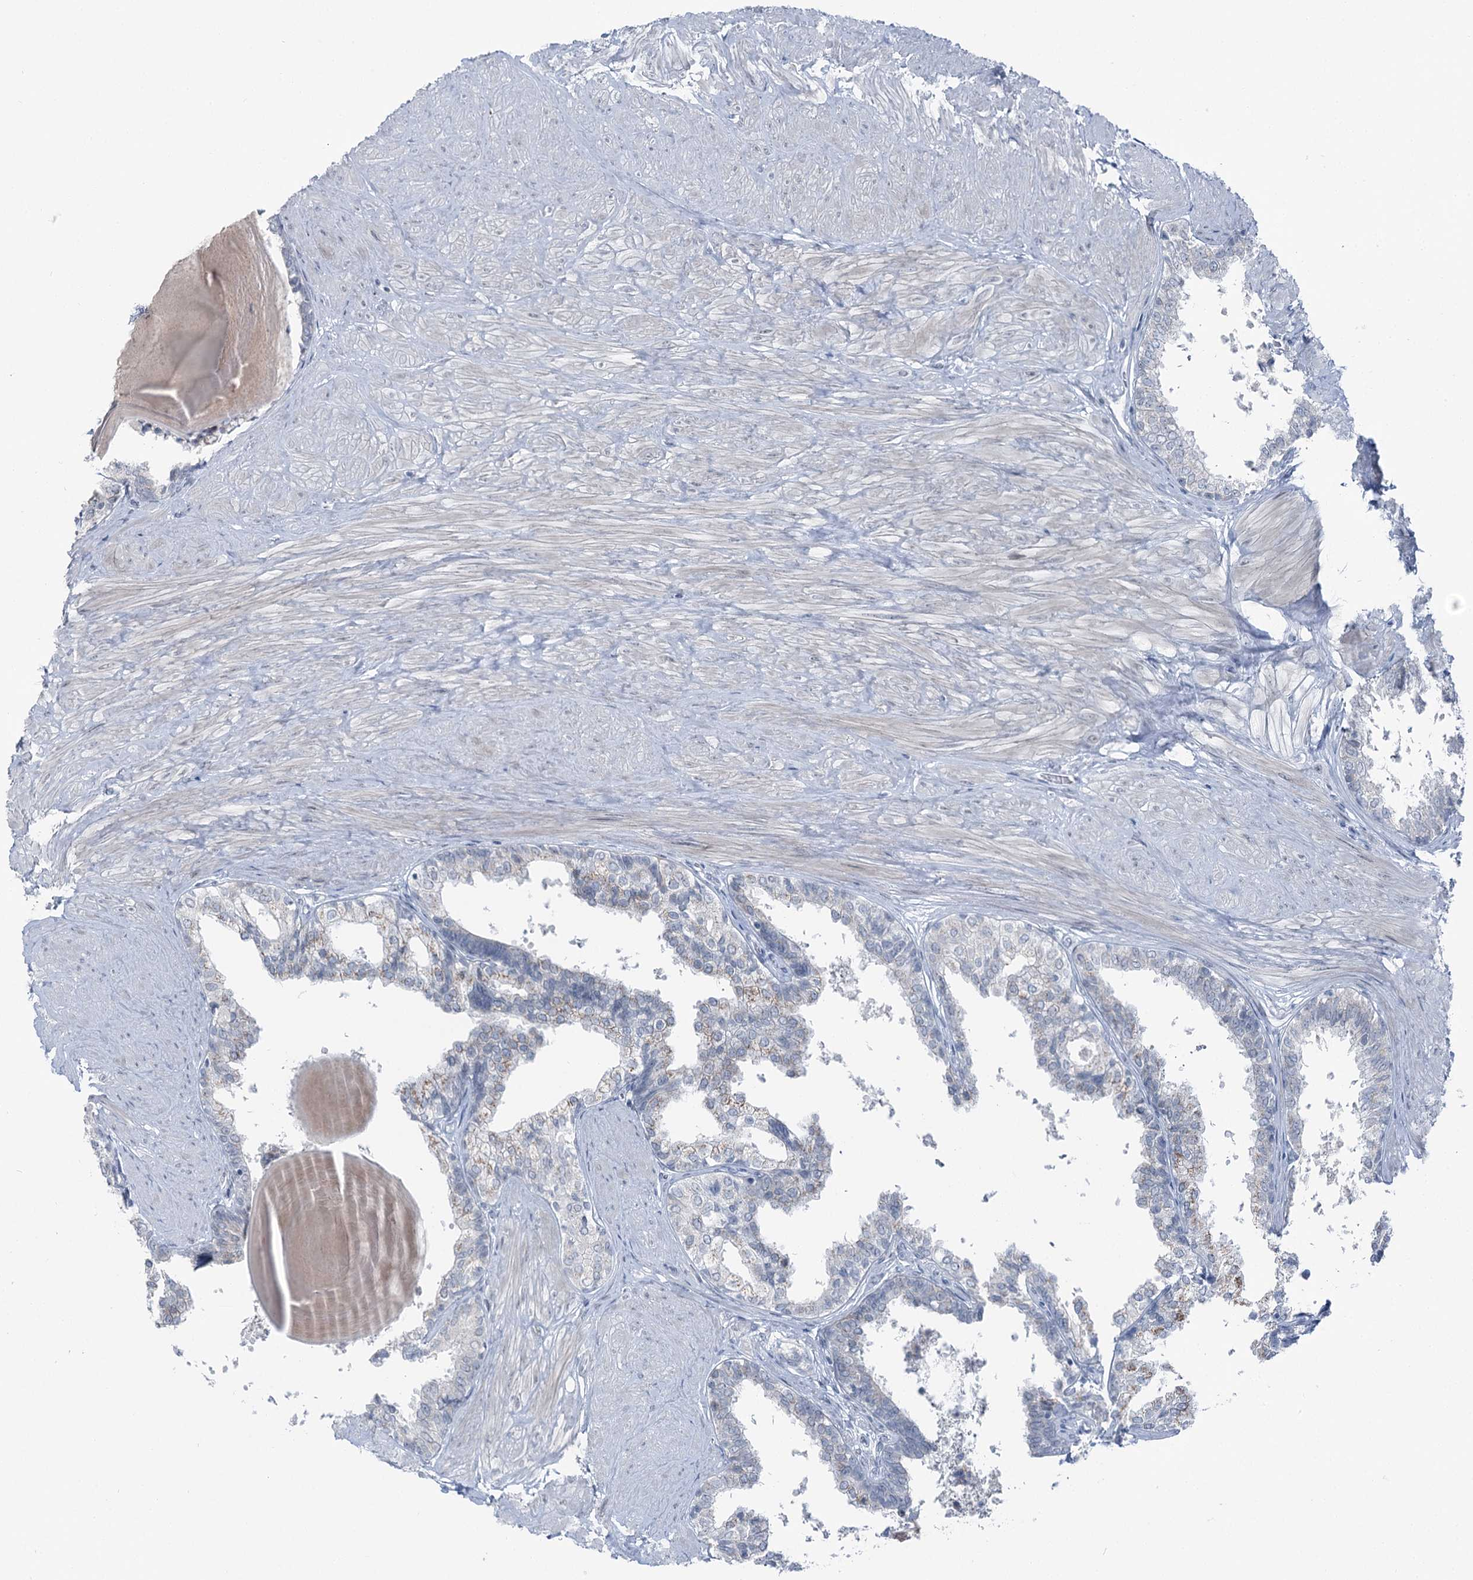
{"staining": {"intensity": "negative", "quantity": "none", "location": "none"}, "tissue": "prostate", "cell_type": "Glandular cells", "image_type": "normal", "snomed": [{"axis": "morphology", "description": "Normal tissue, NOS"}, {"axis": "topography", "description": "Prostate"}], "caption": "Immunohistochemistry of normal human prostate exhibits no staining in glandular cells.", "gene": "STEEP1", "patient": {"sex": "male", "age": 48}}